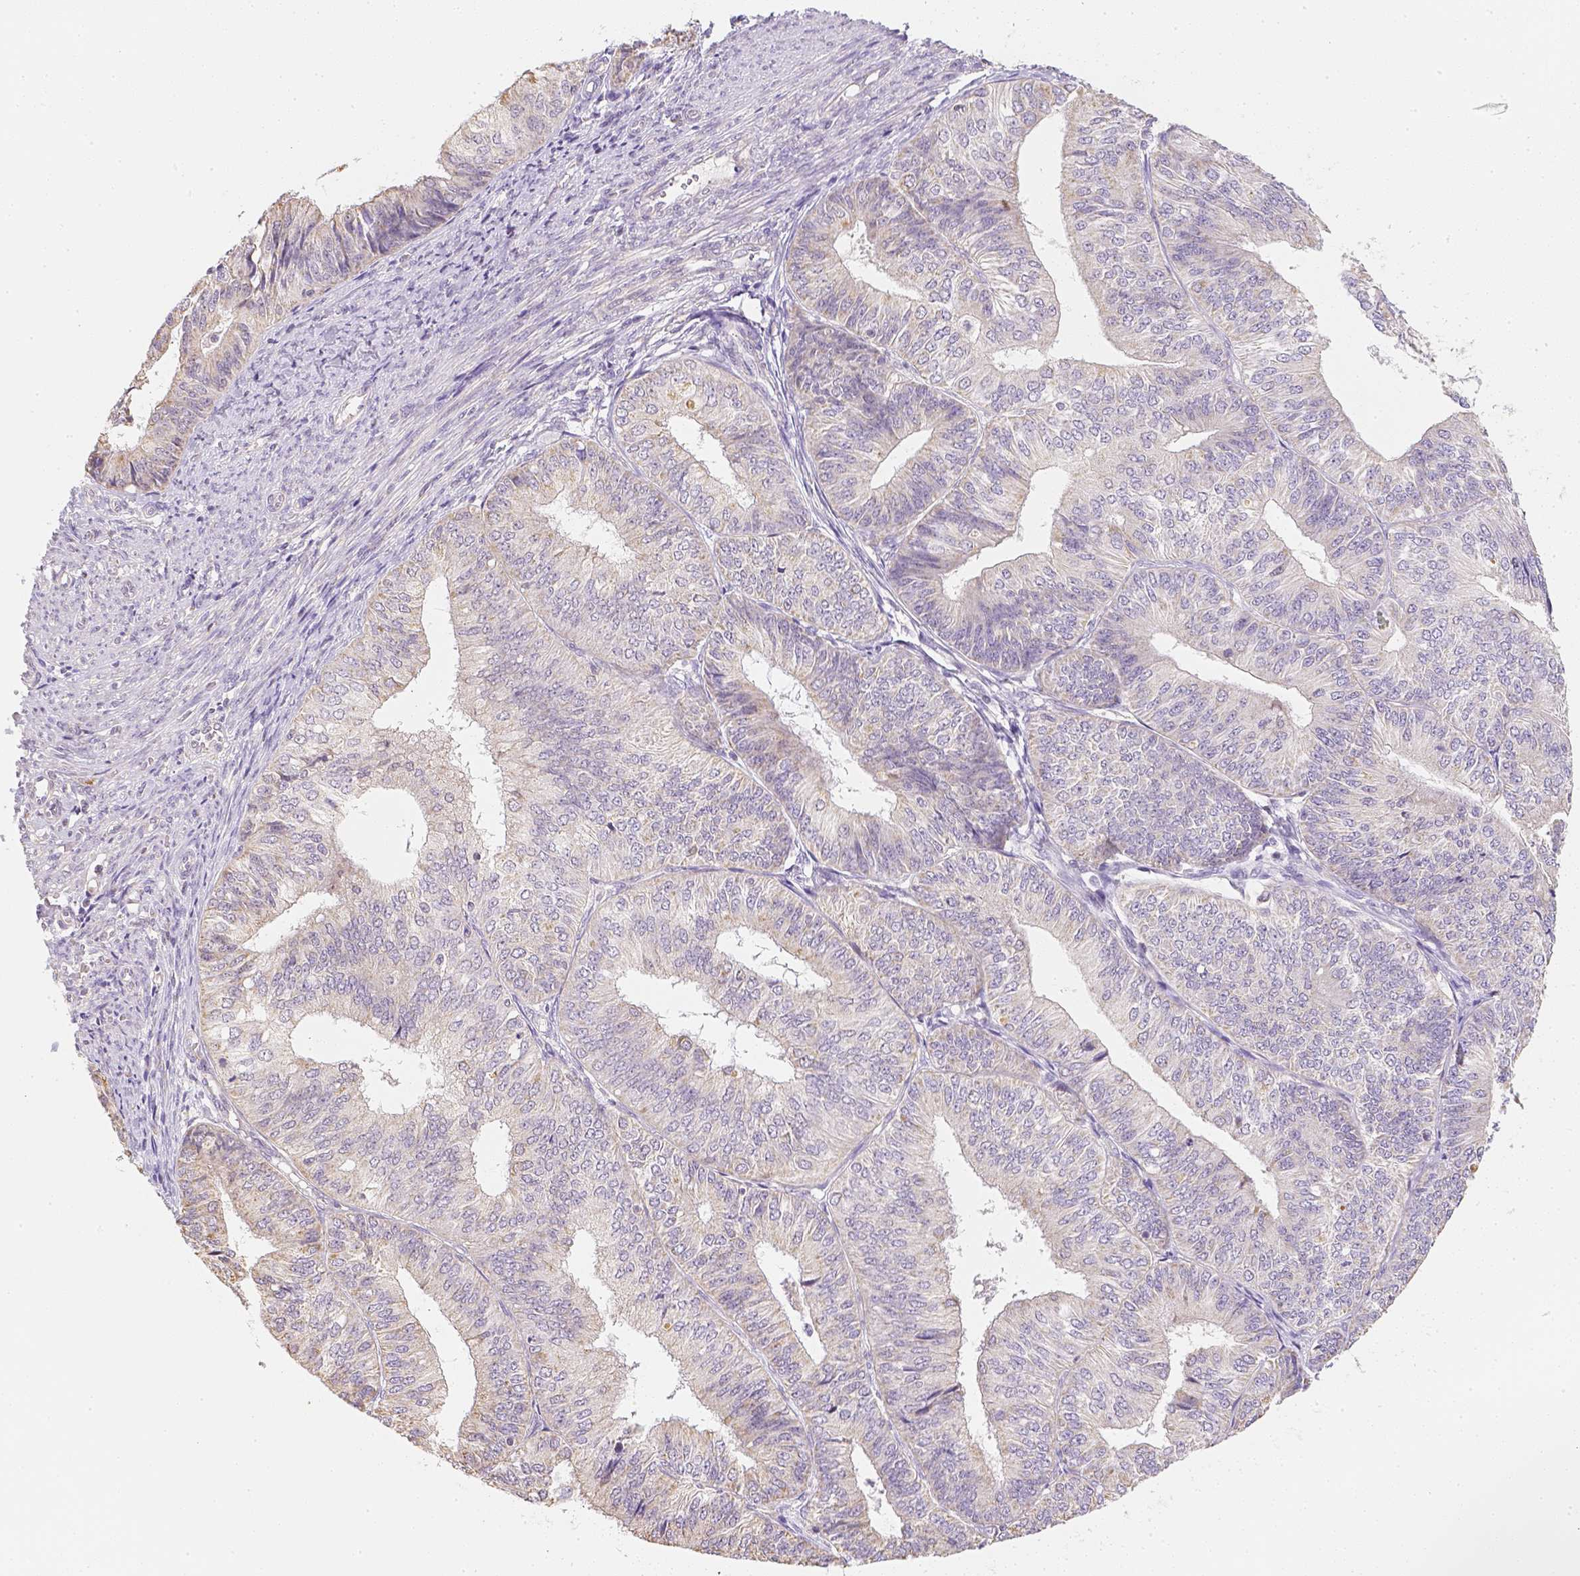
{"staining": {"intensity": "negative", "quantity": "none", "location": "none"}, "tissue": "endometrial cancer", "cell_type": "Tumor cells", "image_type": "cancer", "snomed": [{"axis": "morphology", "description": "Adenocarcinoma, NOS"}, {"axis": "topography", "description": "Endometrium"}], "caption": "High power microscopy photomicrograph of an immunohistochemistry photomicrograph of adenocarcinoma (endometrial), revealing no significant staining in tumor cells. The staining was performed using DAB (3,3'-diaminobenzidine) to visualize the protein expression in brown, while the nuclei were stained in blue with hematoxylin (Magnification: 20x).", "gene": "NVL", "patient": {"sex": "female", "age": 58}}